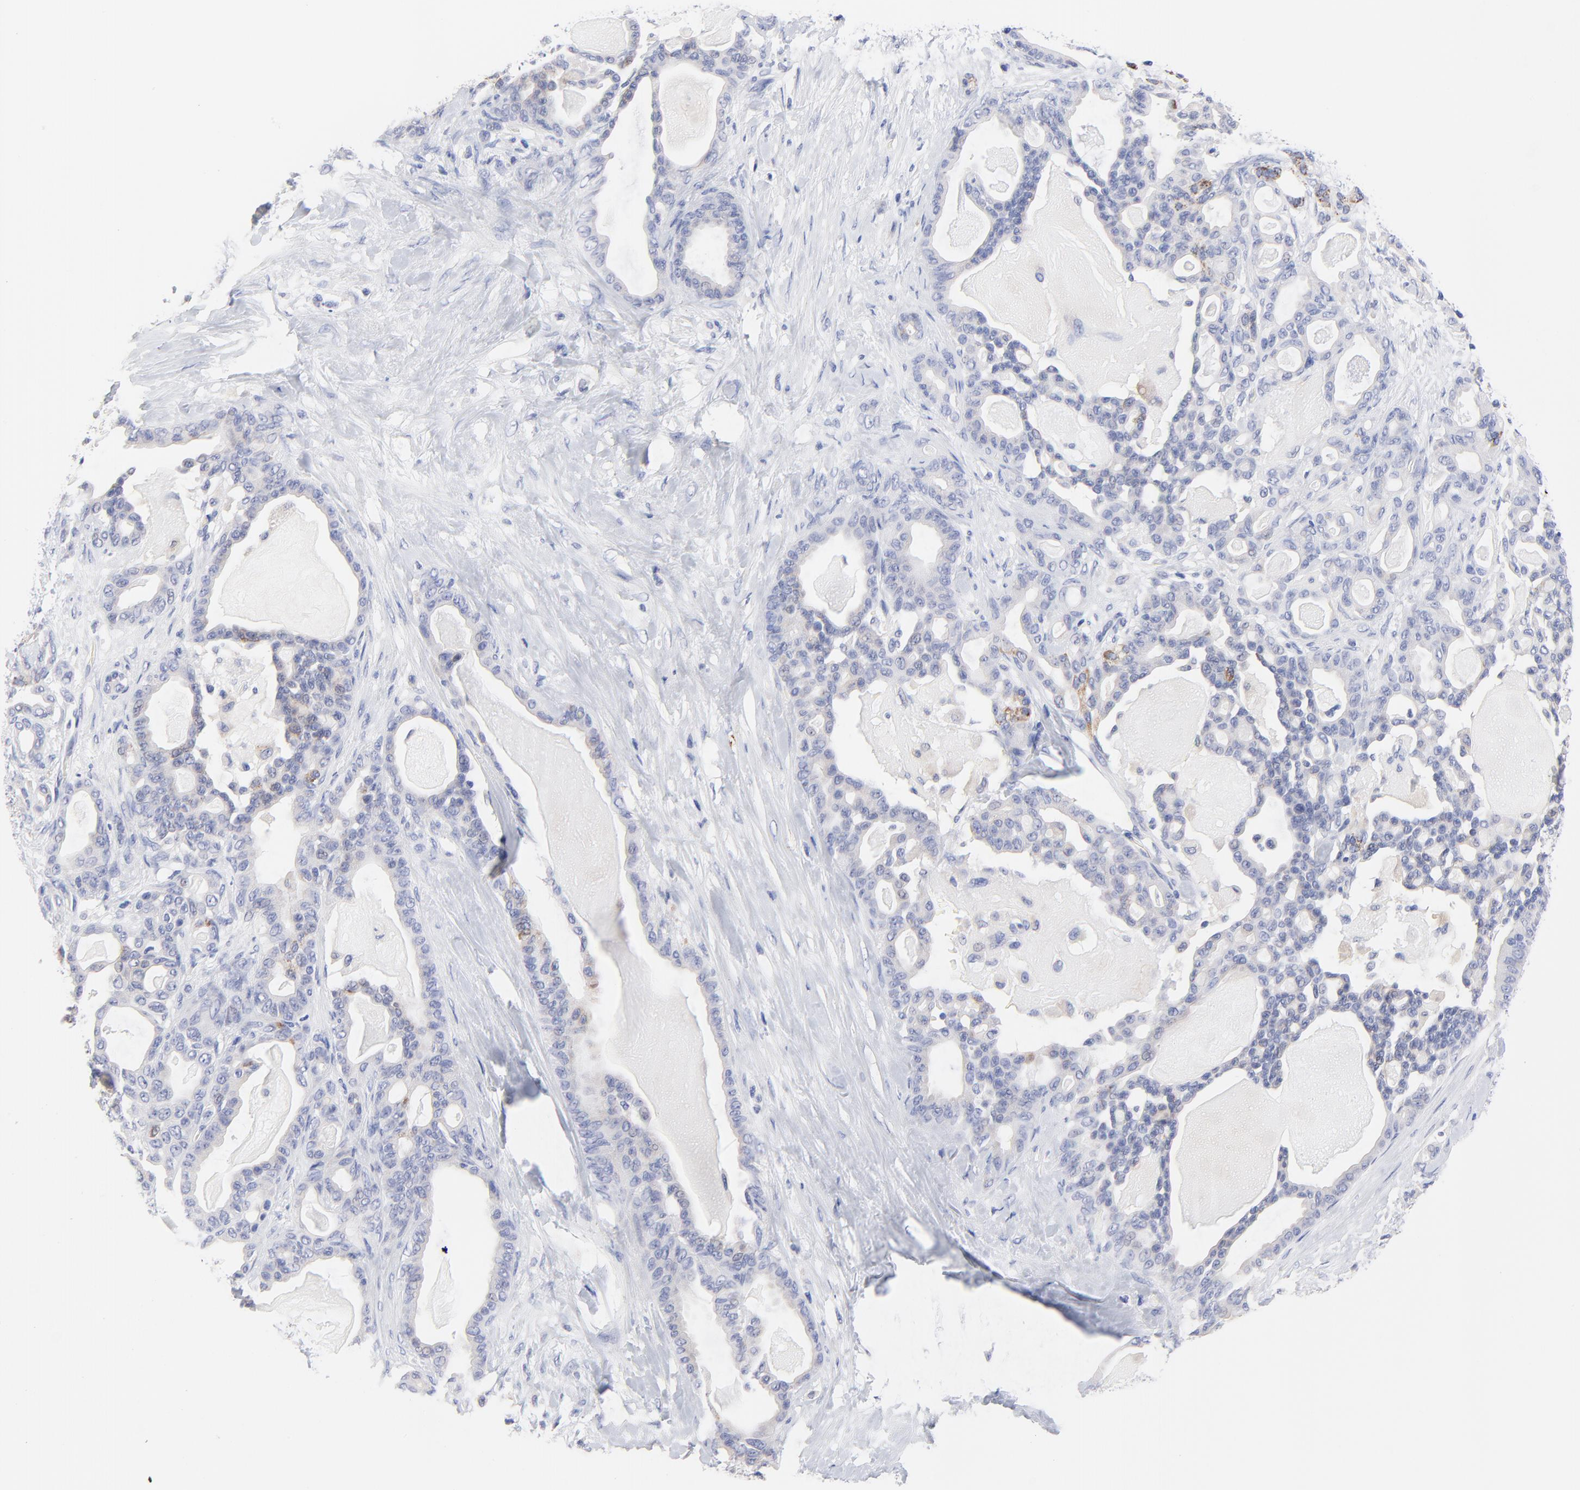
{"staining": {"intensity": "negative", "quantity": "none", "location": "none"}, "tissue": "pancreatic cancer", "cell_type": "Tumor cells", "image_type": "cancer", "snomed": [{"axis": "morphology", "description": "Adenocarcinoma, NOS"}, {"axis": "topography", "description": "Pancreas"}], "caption": "Immunohistochemical staining of pancreatic adenocarcinoma demonstrates no significant expression in tumor cells.", "gene": "FBXO10", "patient": {"sex": "male", "age": 63}}